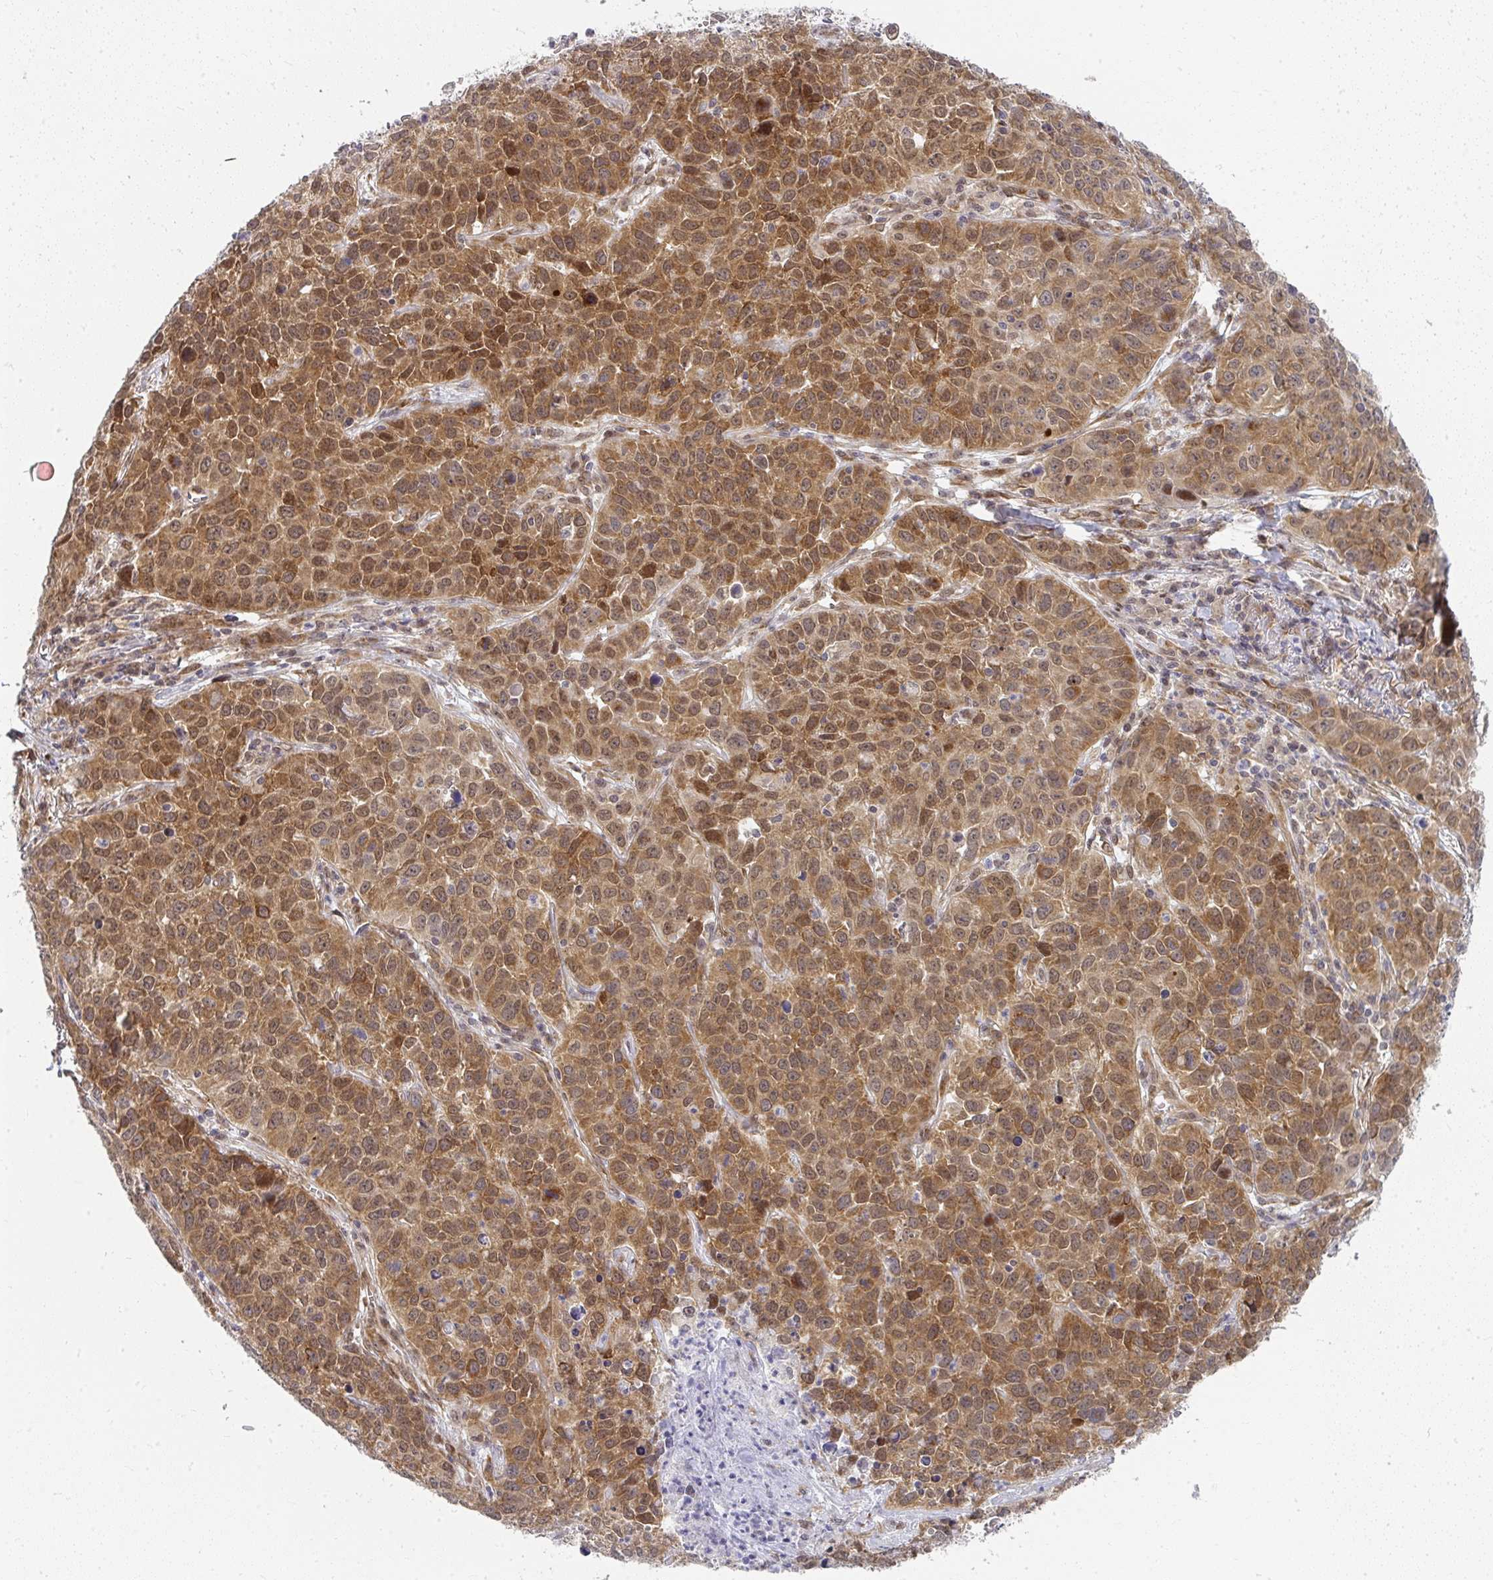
{"staining": {"intensity": "moderate", "quantity": ">75%", "location": "cytoplasmic/membranous,nuclear"}, "tissue": "lung cancer", "cell_type": "Tumor cells", "image_type": "cancer", "snomed": [{"axis": "morphology", "description": "Squamous cell carcinoma, NOS"}, {"axis": "topography", "description": "Lung"}], "caption": "An immunohistochemistry micrograph of tumor tissue is shown. Protein staining in brown labels moderate cytoplasmic/membranous and nuclear positivity in lung squamous cell carcinoma within tumor cells.", "gene": "SYNCRIP", "patient": {"sex": "male", "age": 76}}